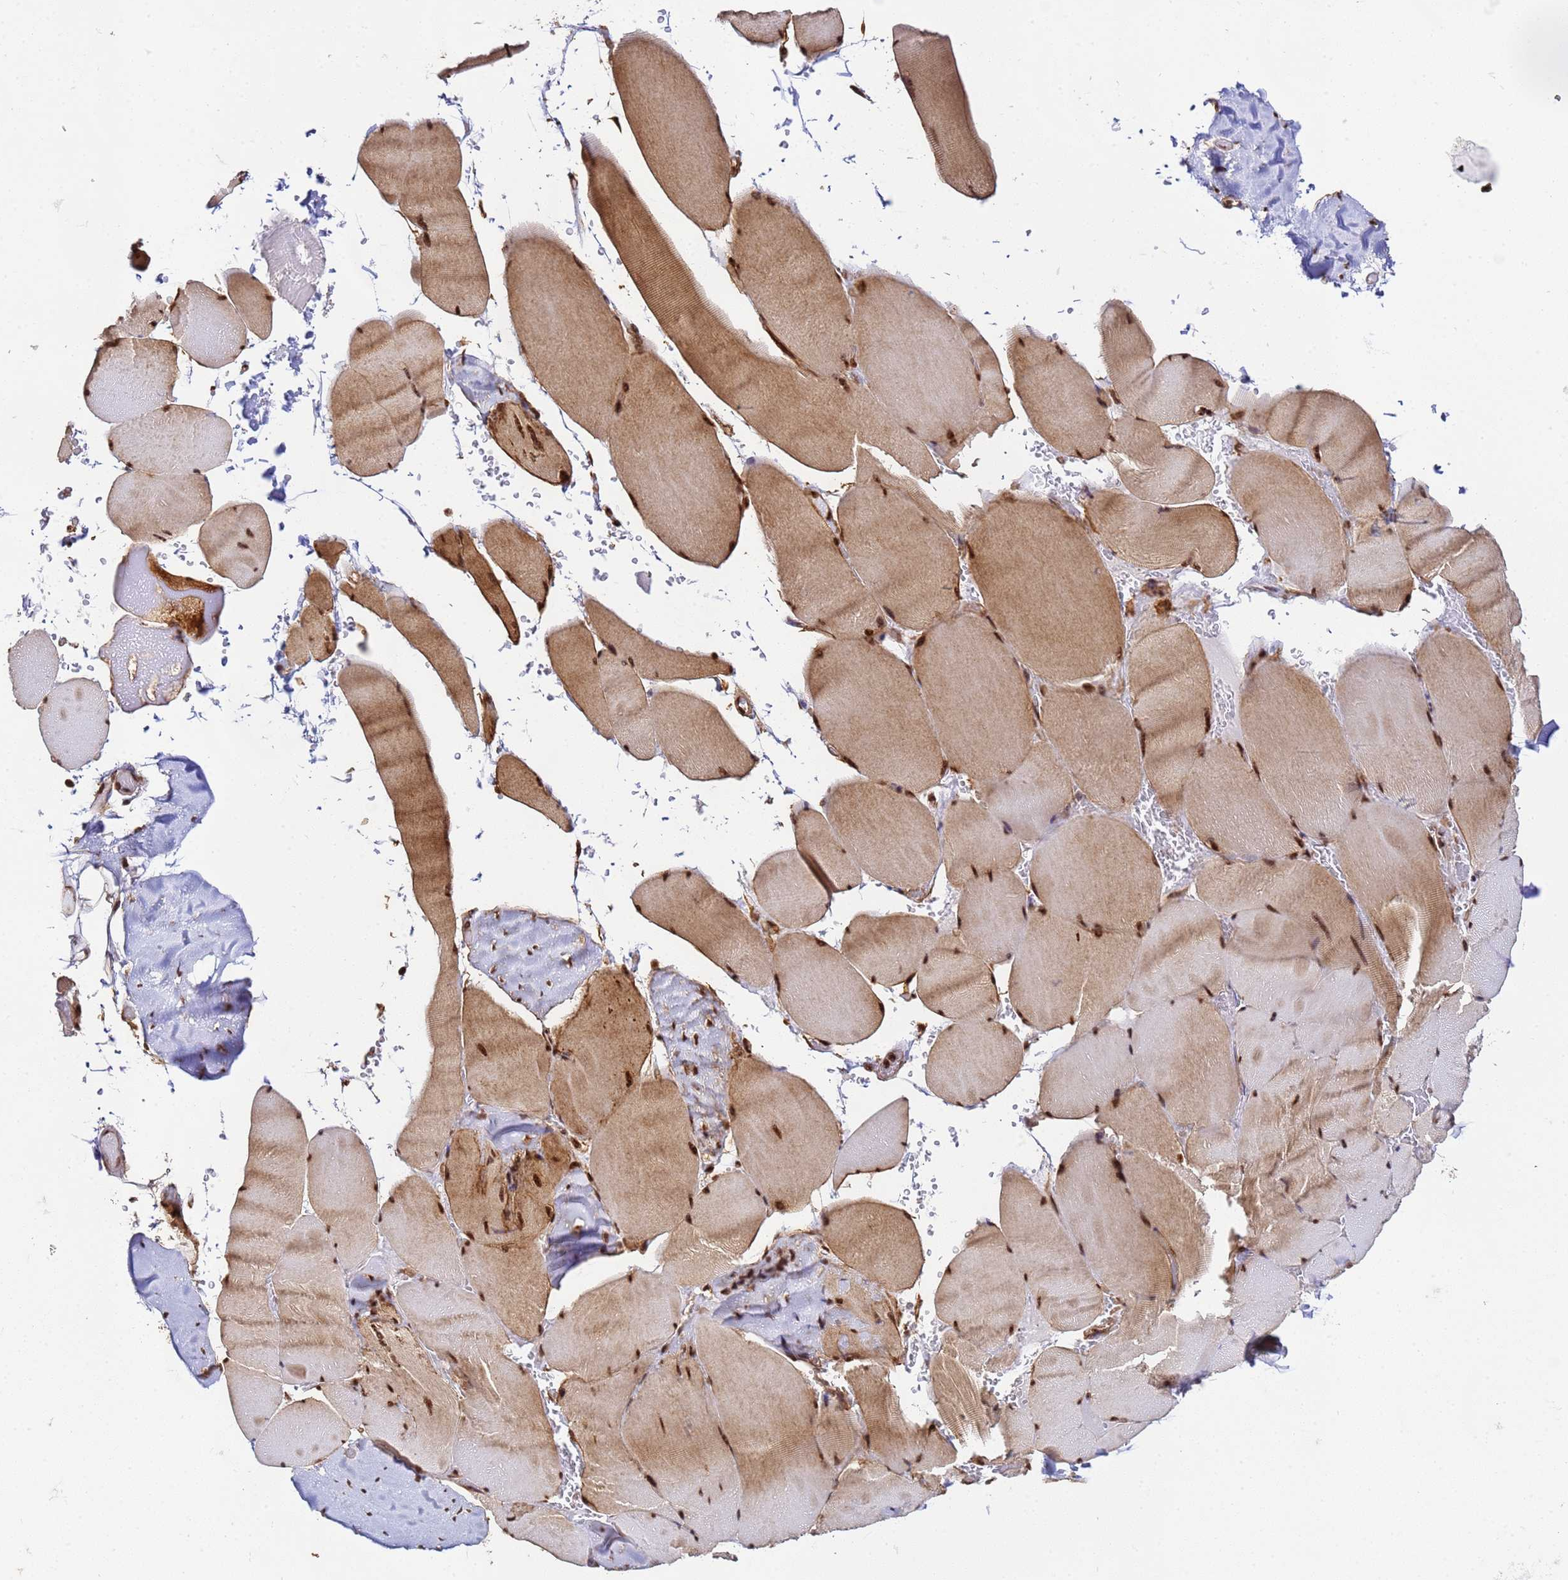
{"staining": {"intensity": "strong", "quantity": ">75%", "location": "nuclear"}, "tissue": "skeletal muscle", "cell_type": "Myocytes", "image_type": "normal", "snomed": [{"axis": "morphology", "description": "Normal tissue, NOS"}, {"axis": "topography", "description": "Skeletal muscle"}, {"axis": "topography", "description": "Head-Neck"}], "caption": "IHC image of unremarkable skeletal muscle: human skeletal muscle stained using immunohistochemistry (IHC) demonstrates high levels of strong protein expression localized specifically in the nuclear of myocytes, appearing as a nuclear brown color.", "gene": "SYF2", "patient": {"sex": "male", "age": 66}}